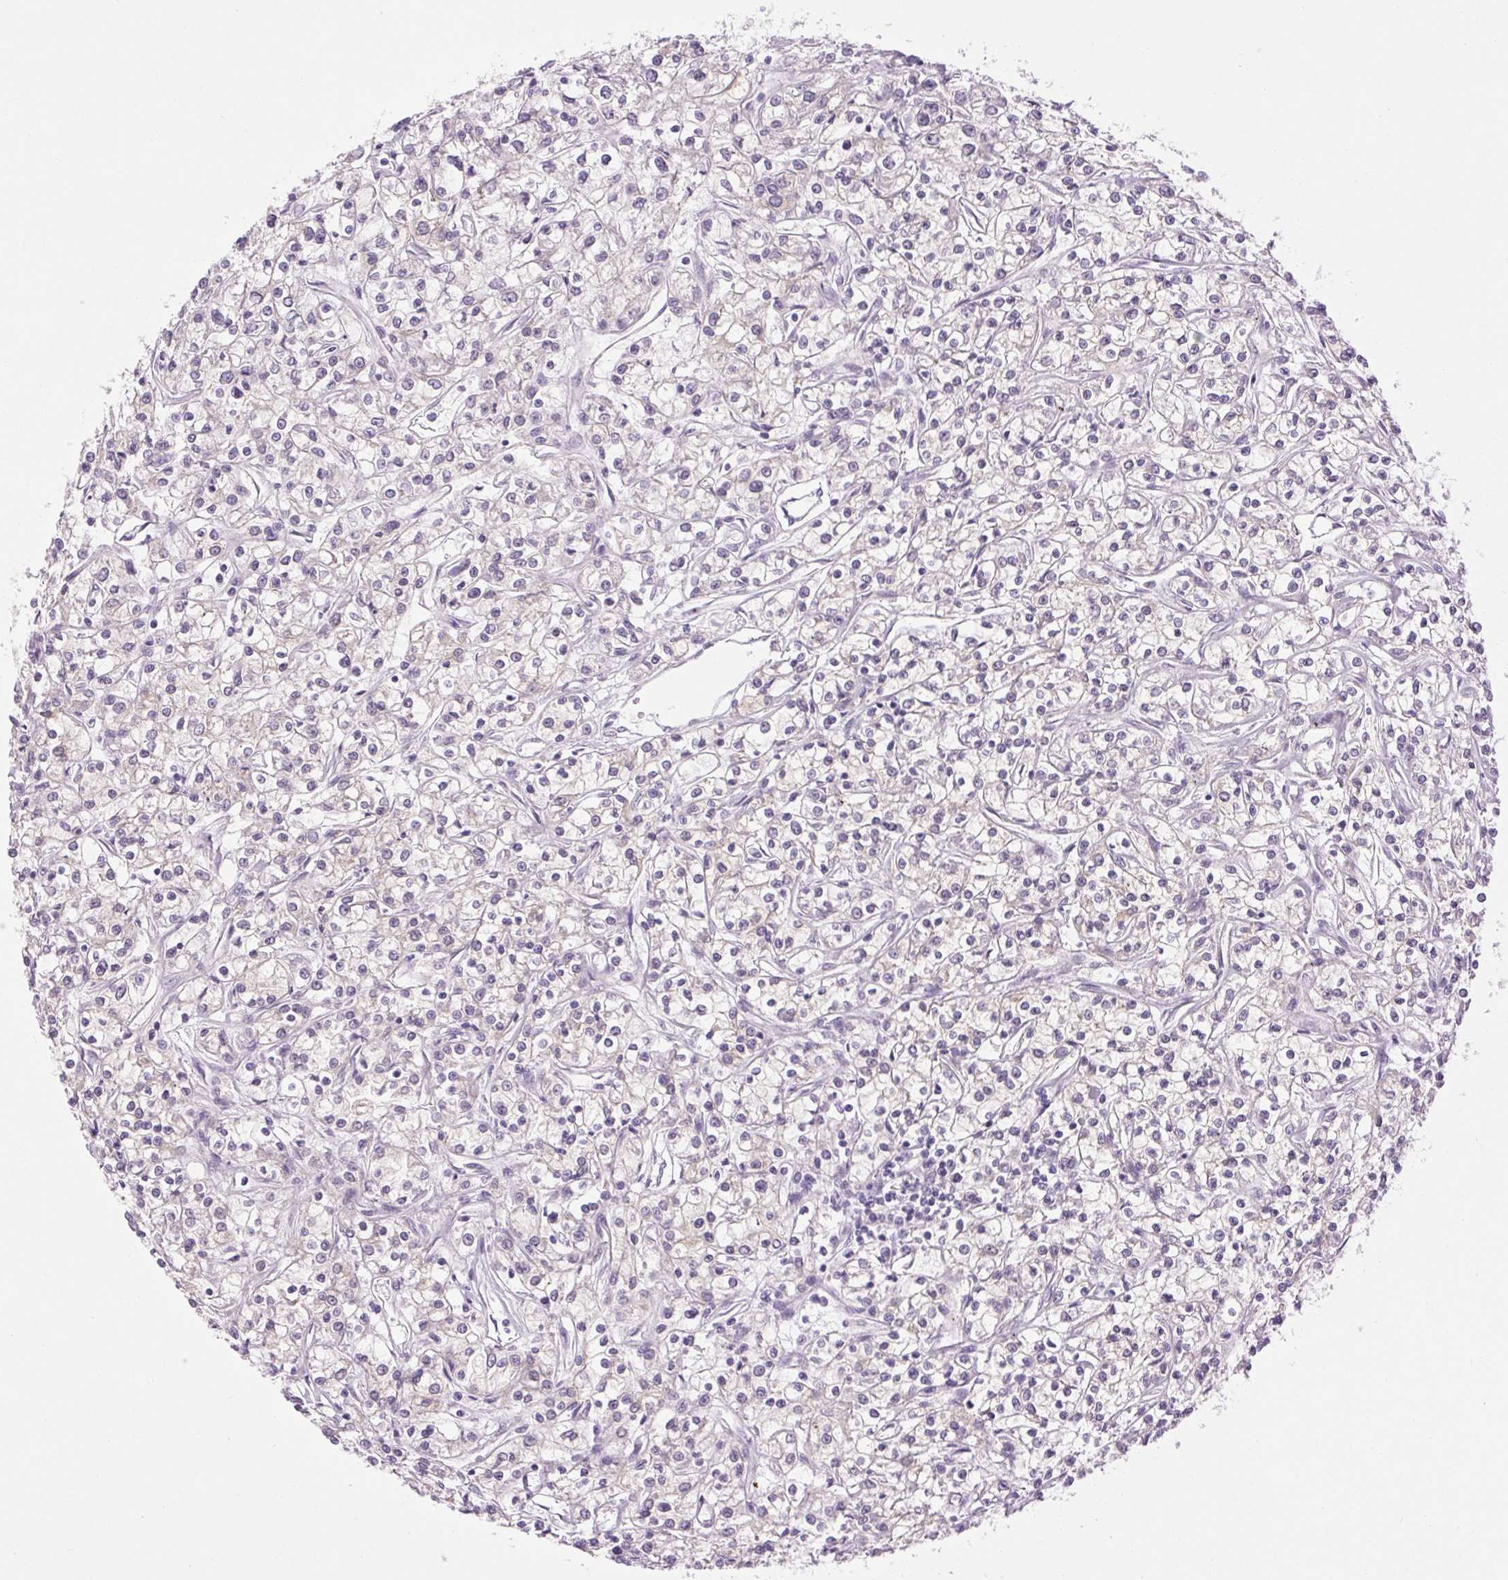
{"staining": {"intensity": "negative", "quantity": "none", "location": "none"}, "tissue": "renal cancer", "cell_type": "Tumor cells", "image_type": "cancer", "snomed": [{"axis": "morphology", "description": "Adenocarcinoma, NOS"}, {"axis": "topography", "description": "Kidney"}], "caption": "IHC of human renal cancer (adenocarcinoma) reveals no positivity in tumor cells. The staining is performed using DAB (3,3'-diaminobenzidine) brown chromogen with nuclei counter-stained in using hematoxylin.", "gene": "SOWAHC", "patient": {"sex": "female", "age": 59}}